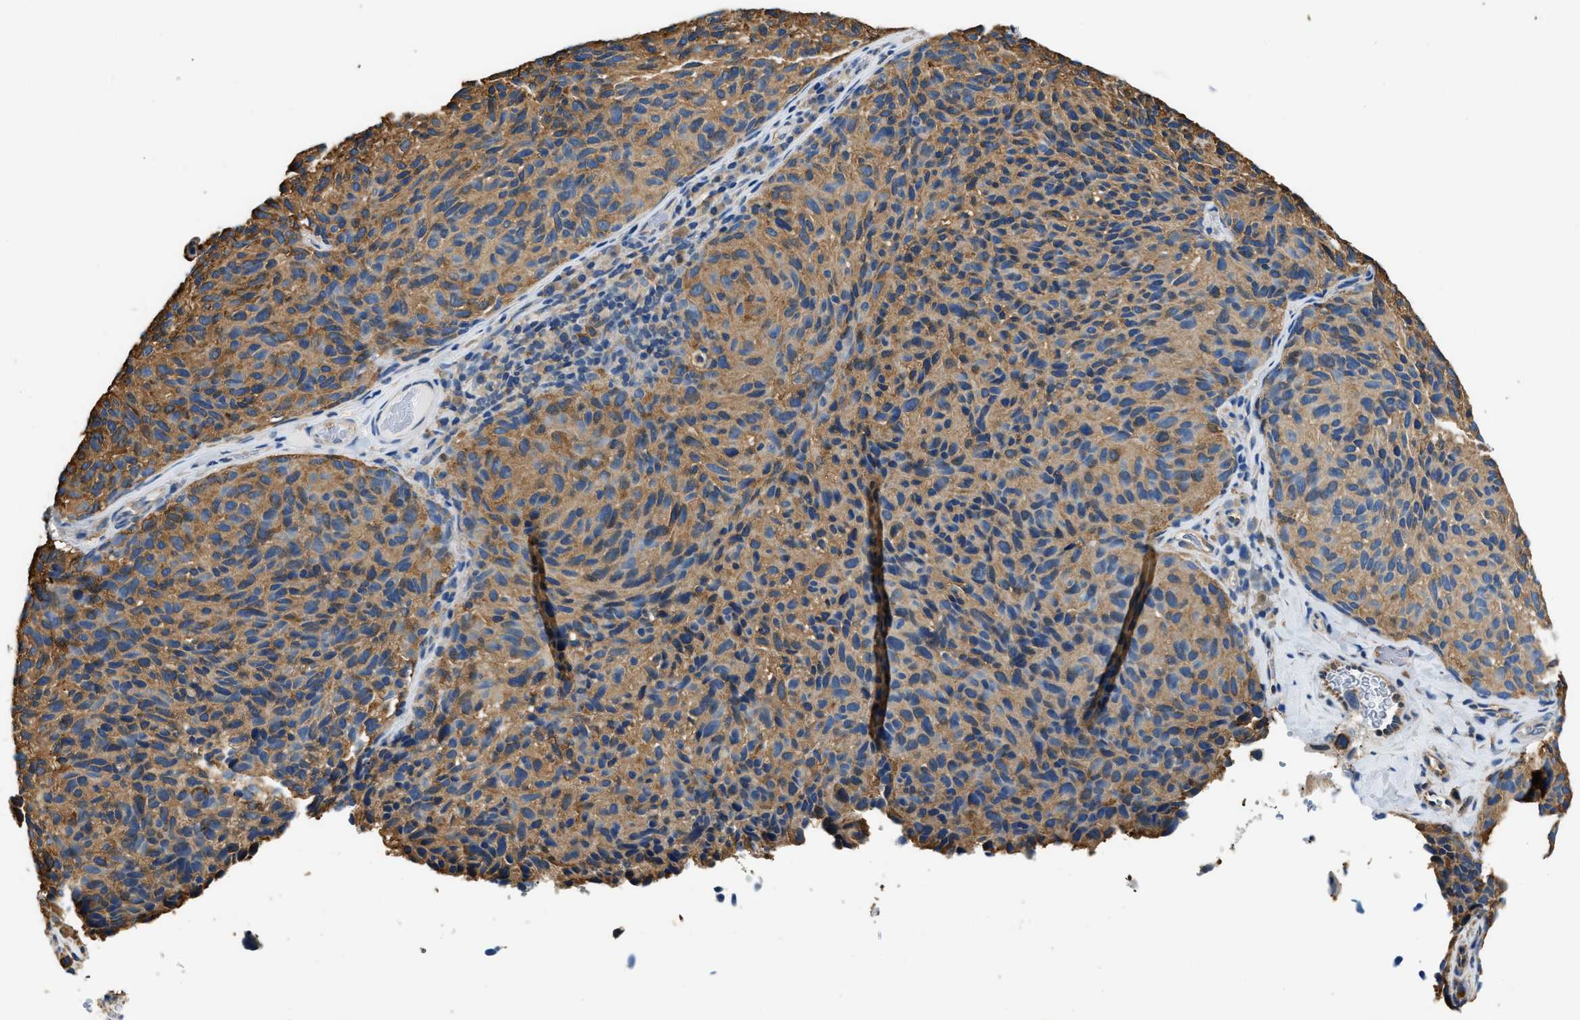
{"staining": {"intensity": "moderate", "quantity": ">75%", "location": "cytoplasmic/membranous"}, "tissue": "melanoma", "cell_type": "Tumor cells", "image_type": "cancer", "snomed": [{"axis": "morphology", "description": "Malignant melanoma, NOS"}, {"axis": "topography", "description": "Skin"}], "caption": "Protein staining demonstrates moderate cytoplasmic/membranous expression in approximately >75% of tumor cells in malignant melanoma.", "gene": "PPP2R1B", "patient": {"sex": "female", "age": 73}}